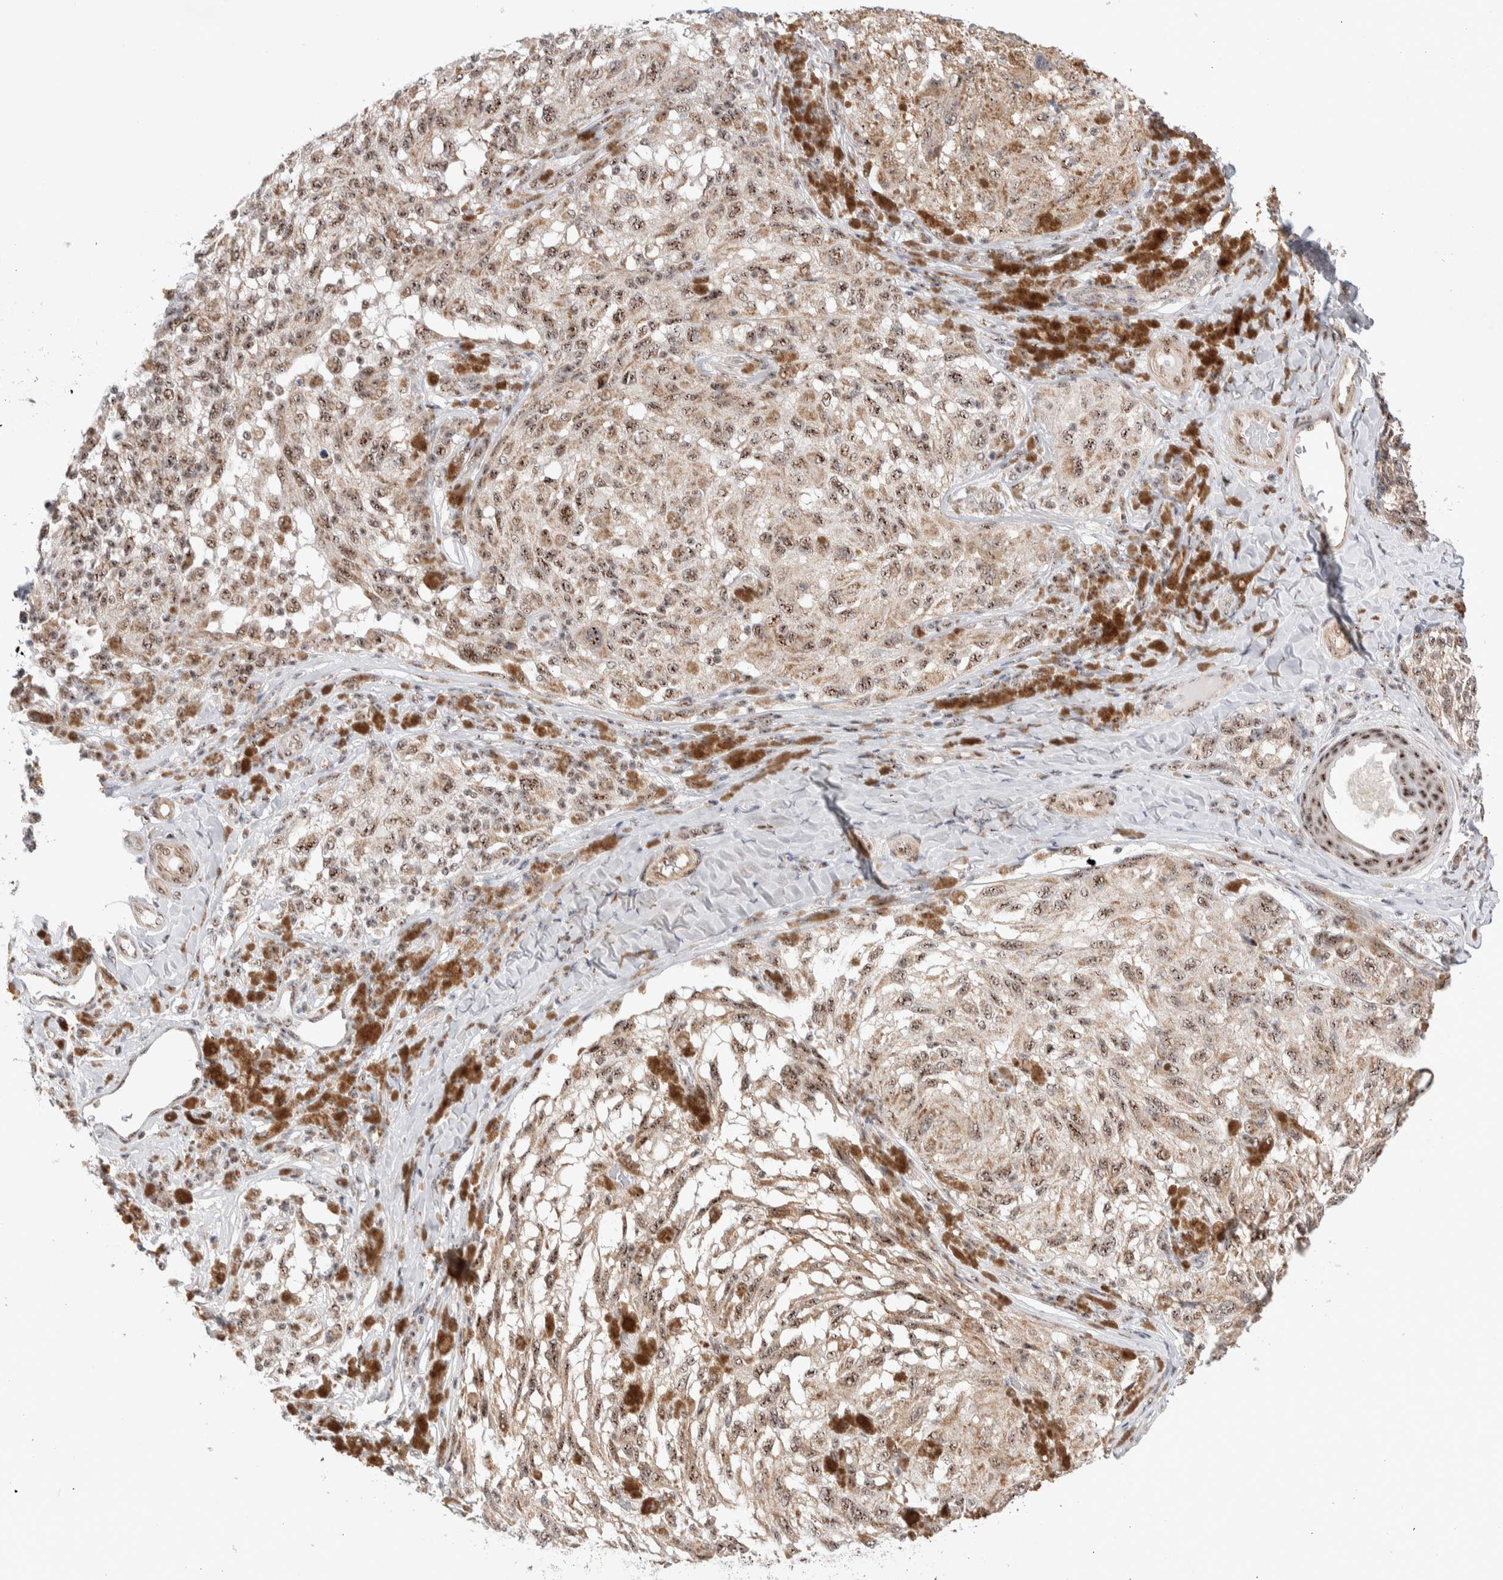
{"staining": {"intensity": "moderate", "quantity": ">75%", "location": "nuclear"}, "tissue": "melanoma", "cell_type": "Tumor cells", "image_type": "cancer", "snomed": [{"axis": "morphology", "description": "Malignant melanoma, NOS"}, {"axis": "topography", "description": "Skin"}], "caption": "Protein expression analysis of melanoma shows moderate nuclear staining in about >75% of tumor cells. The staining is performed using DAB (3,3'-diaminobenzidine) brown chromogen to label protein expression. The nuclei are counter-stained blue using hematoxylin.", "gene": "ZNF695", "patient": {"sex": "female", "age": 73}}